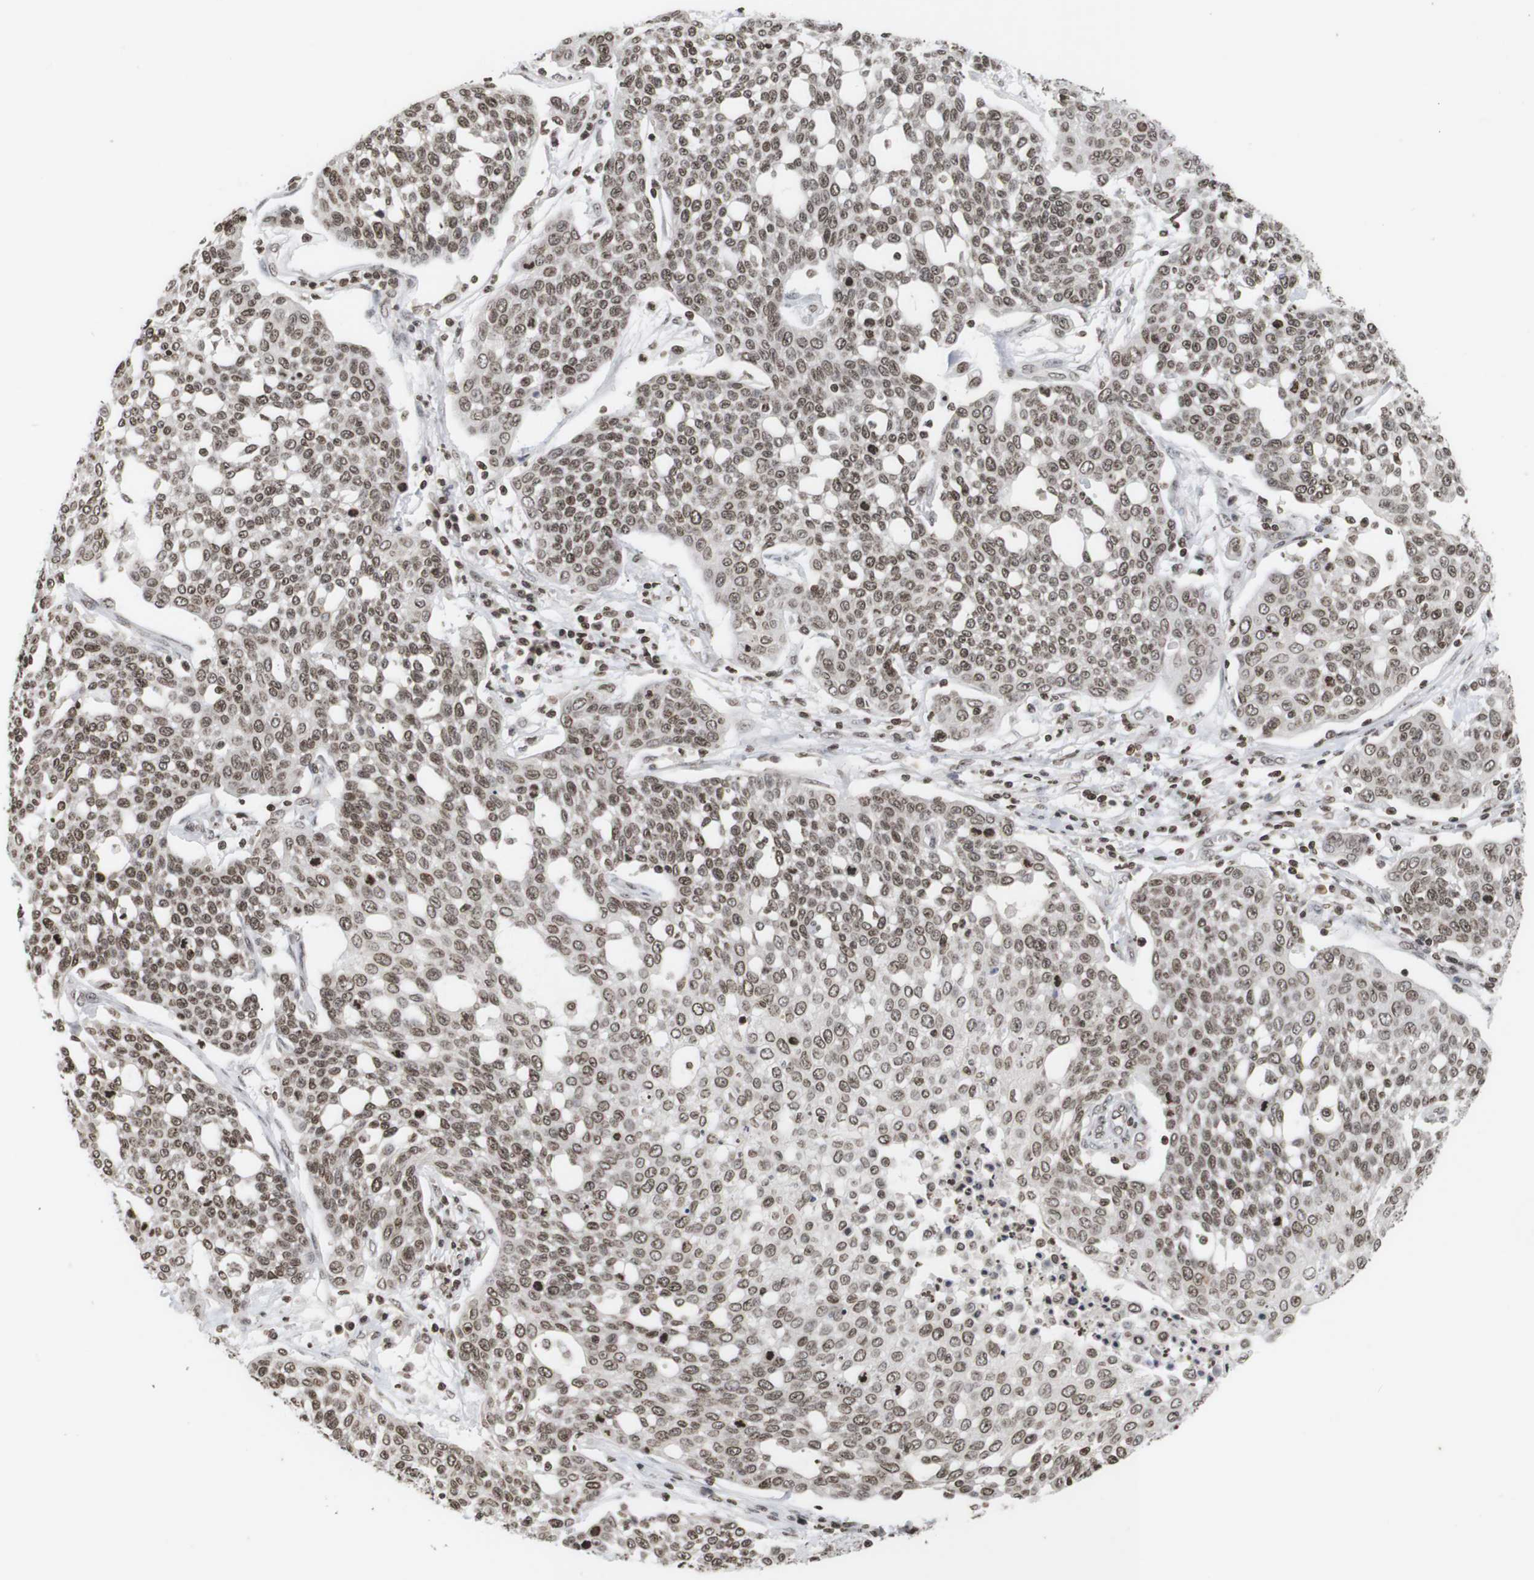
{"staining": {"intensity": "moderate", "quantity": ">75%", "location": "nuclear"}, "tissue": "cervical cancer", "cell_type": "Tumor cells", "image_type": "cancer", "snomed": [{"axis": "morphology", "description": "Squamous cell carcinoma, NOS"}, {"axis": "topography", "description": "Cervix"}], "caption": "There is medium levels of moderate nuclear expression in tumor cells of cervical cancer, as demonstrated by immunohistochemical staining (brown color).", "gene": "ETV5", "patient": {"sex": "female", "age": 34}}